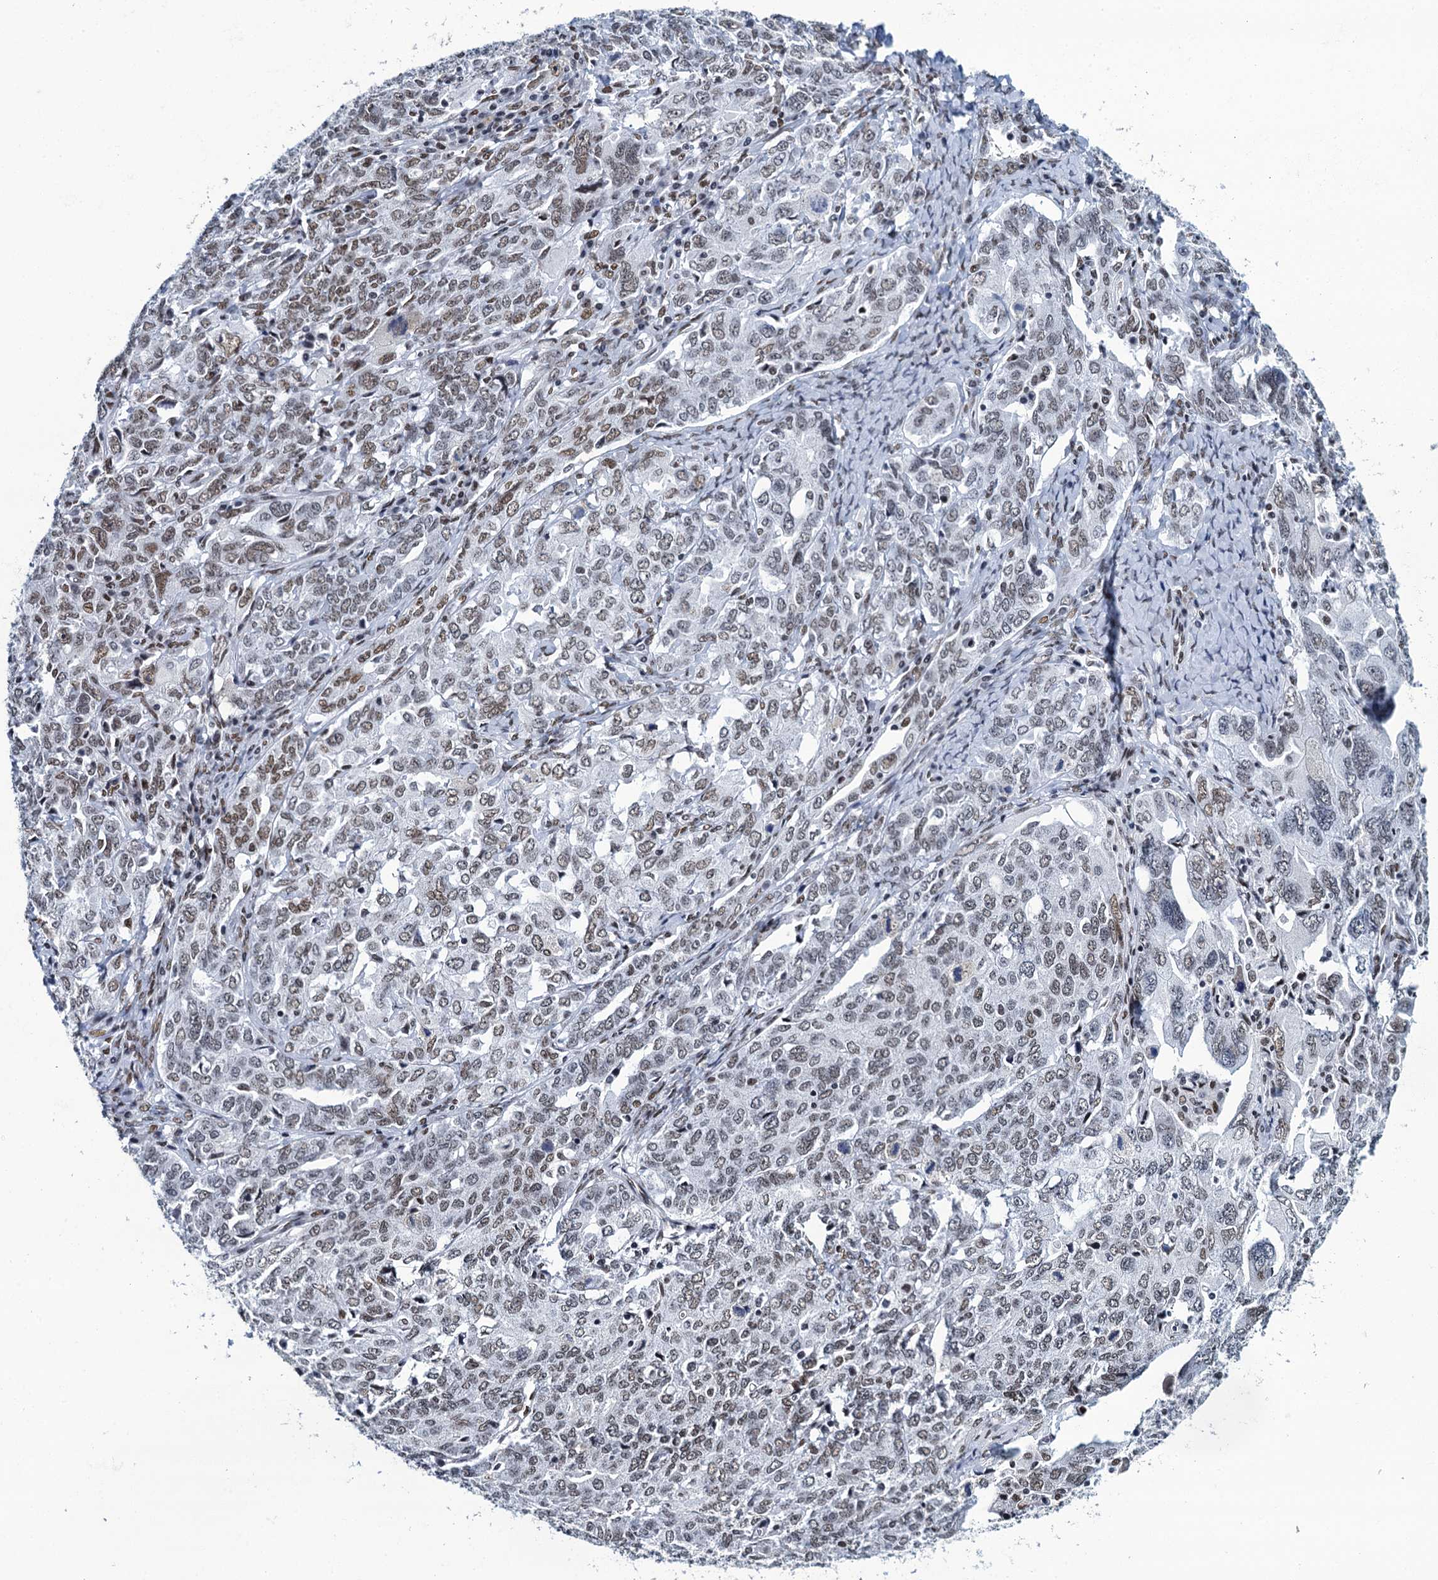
{"staining": {"intensity": "weak", "quantity": "25%-75%", "location": "nuclear"}, "tissue": "ovarian cancer", "cell_type": "Tumor cells", "image_type": "cancer", "snomed": [{"axis": "morphology", "description": "Carcinoma, endometroid"}, {"axis": "topography", "description": "Ovary"}], "caption": "Immunohistochemical staining of human ovarian cancer (endometroid carcinoma) exhibits weak nuclear protein positivity in about 25%-75% of tumor cells. The staining was performed using DAB, with brown indicating positive protein expression. Nuclei are stained blue with hematoxylin.", "gene": "HNRNPUL2", "patient": {"sex": "female", "age": 62}}